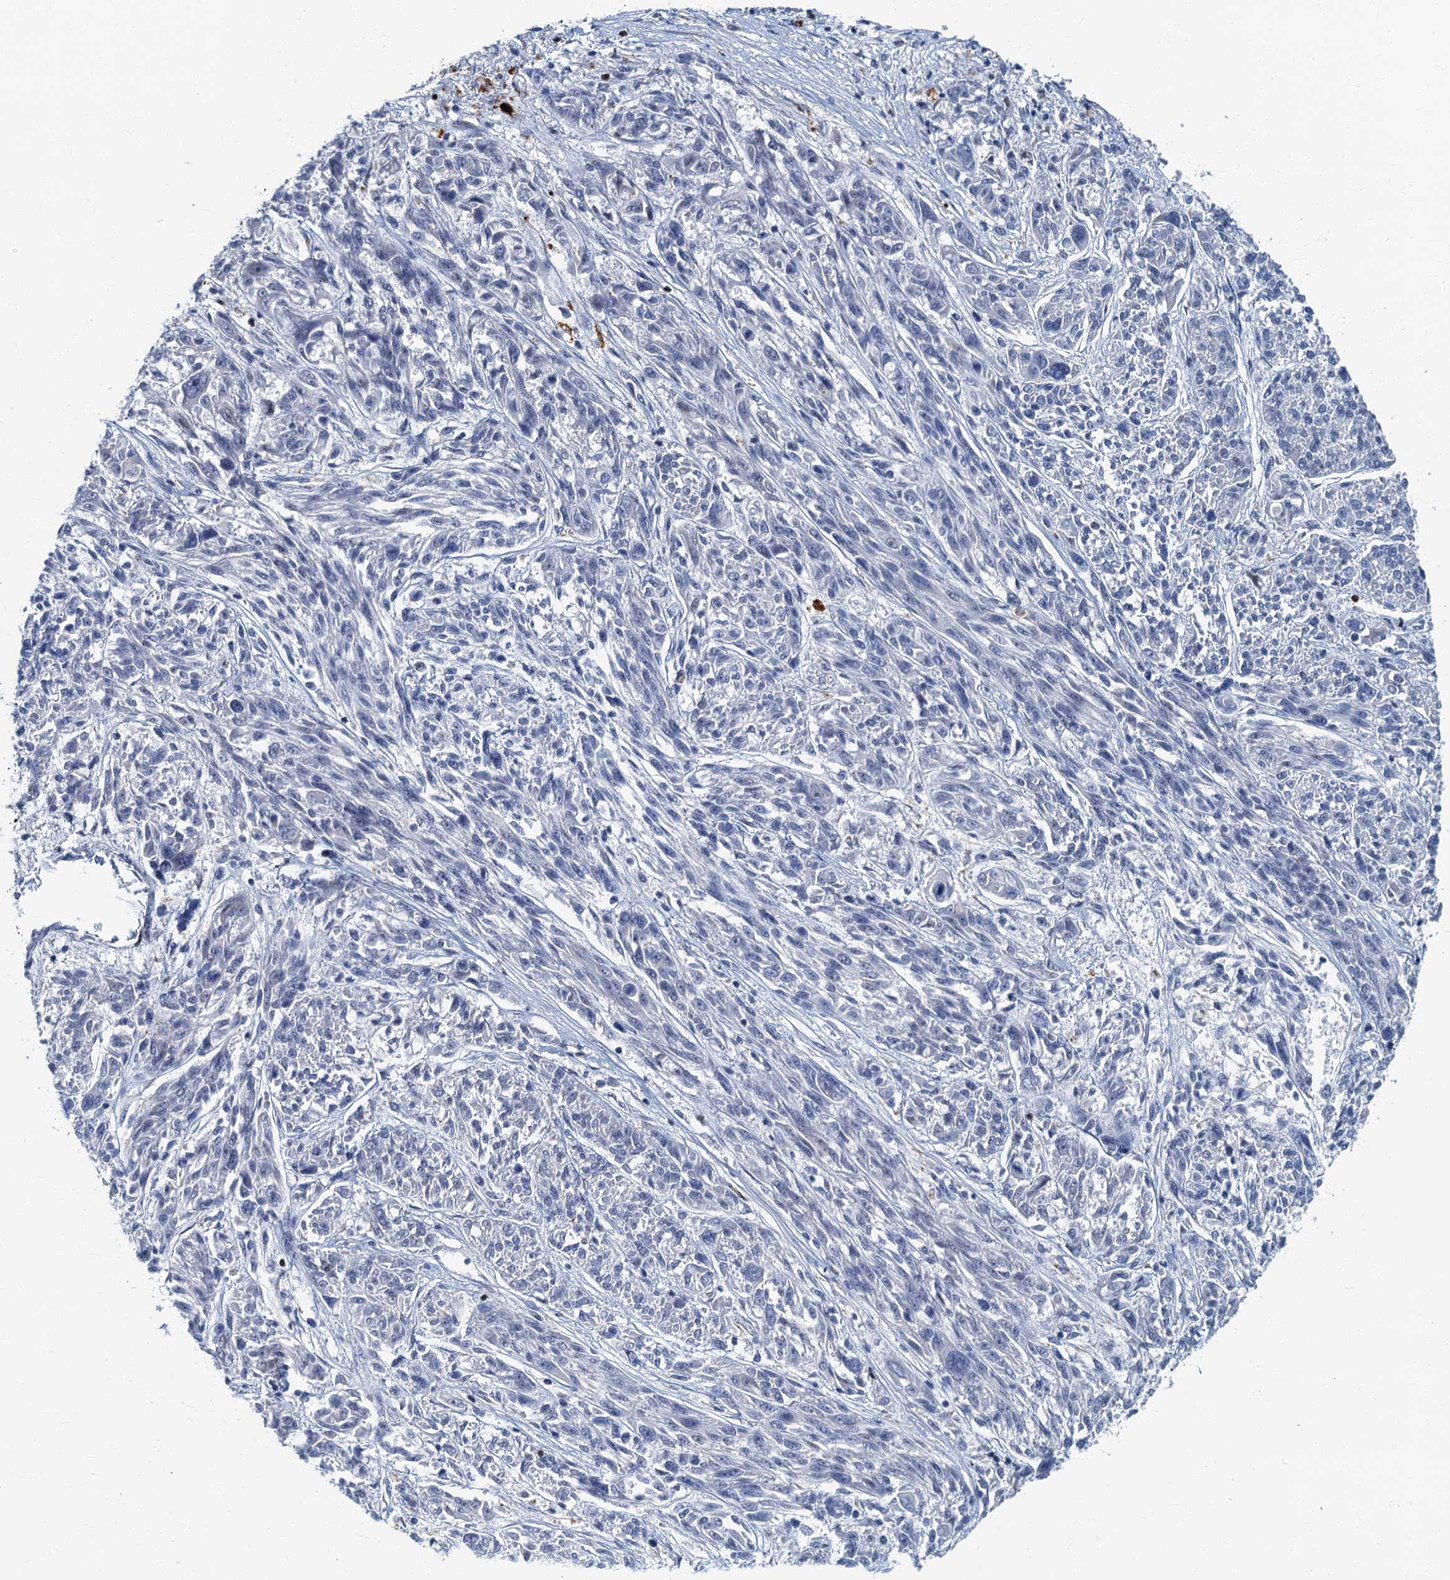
{"staining": {"intensity": "negative", "quantity": "none", "location": "none"}, "tissue": "melanoma", "cell_type": "Tumor cells", "image_type": "cancer", "snomed": [{"axis": "morphology", "description": "Malignant melanoma, NOS"}, {"axis": "topography", "description": "Skin"}], "caption": "DAB immunohistochemical staining of melanoma reveals no significant positivity in tumor cells.", "gene": "LYPD3", "patient": {"sex": "male", "age": 53}}